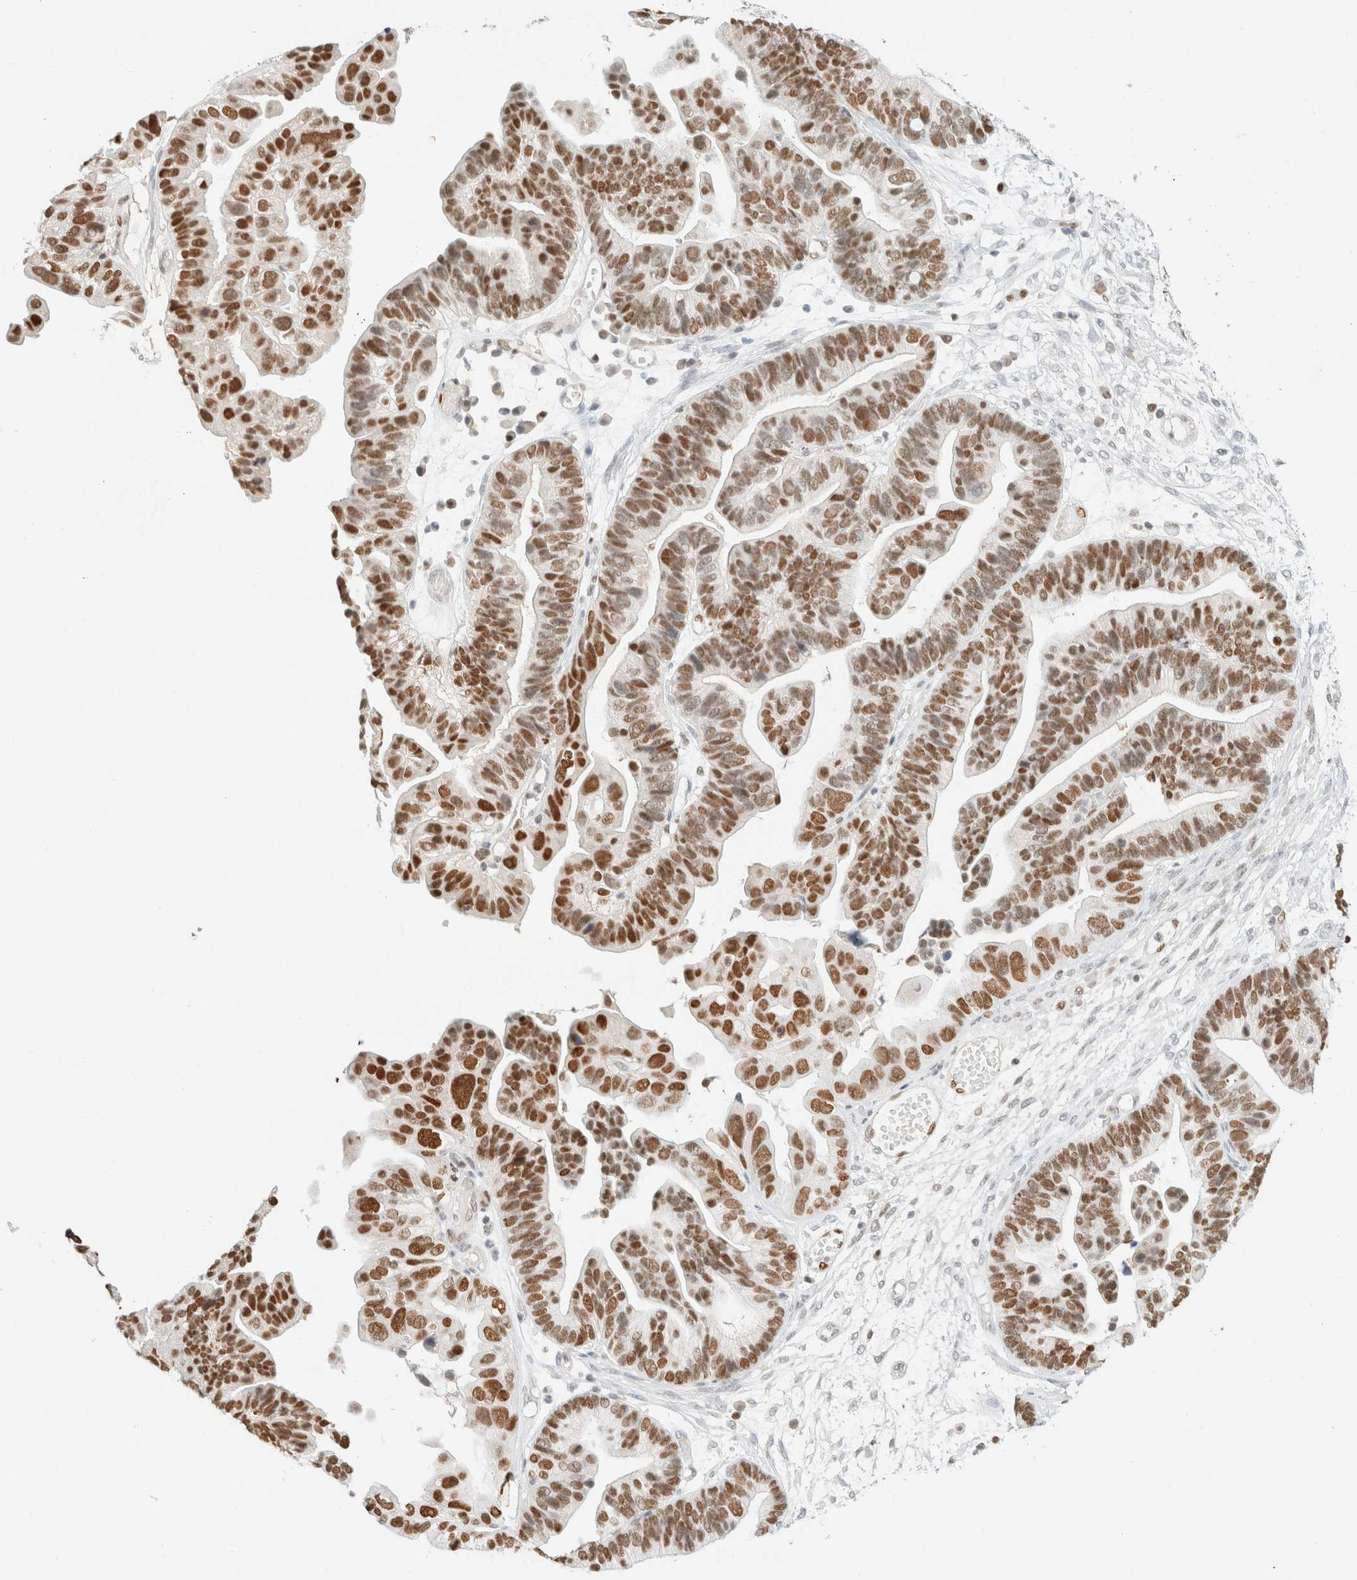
{"staining": {"intensity": "strong", "quantity": ">75%", "location": "nuclear"}, "tissue": "ovarian cancer", "cell_type": "Tumor cells", "image_type": "cancer", "snomed": [{"axis": "morphology", "description": "Cystadenocarcinoma, serous, NOS"}, {"axis": "topography", "description": "Ovary"}], "caption": "Approximately >75% of tumor cells in serous cystadenocarcinoma (ovarian) demonstrate strong nuclear protein positivity as visualized by brown immunohistochemical staining.", "gene": "DDB2", "patient": {"sex": "female", "age": 56}}